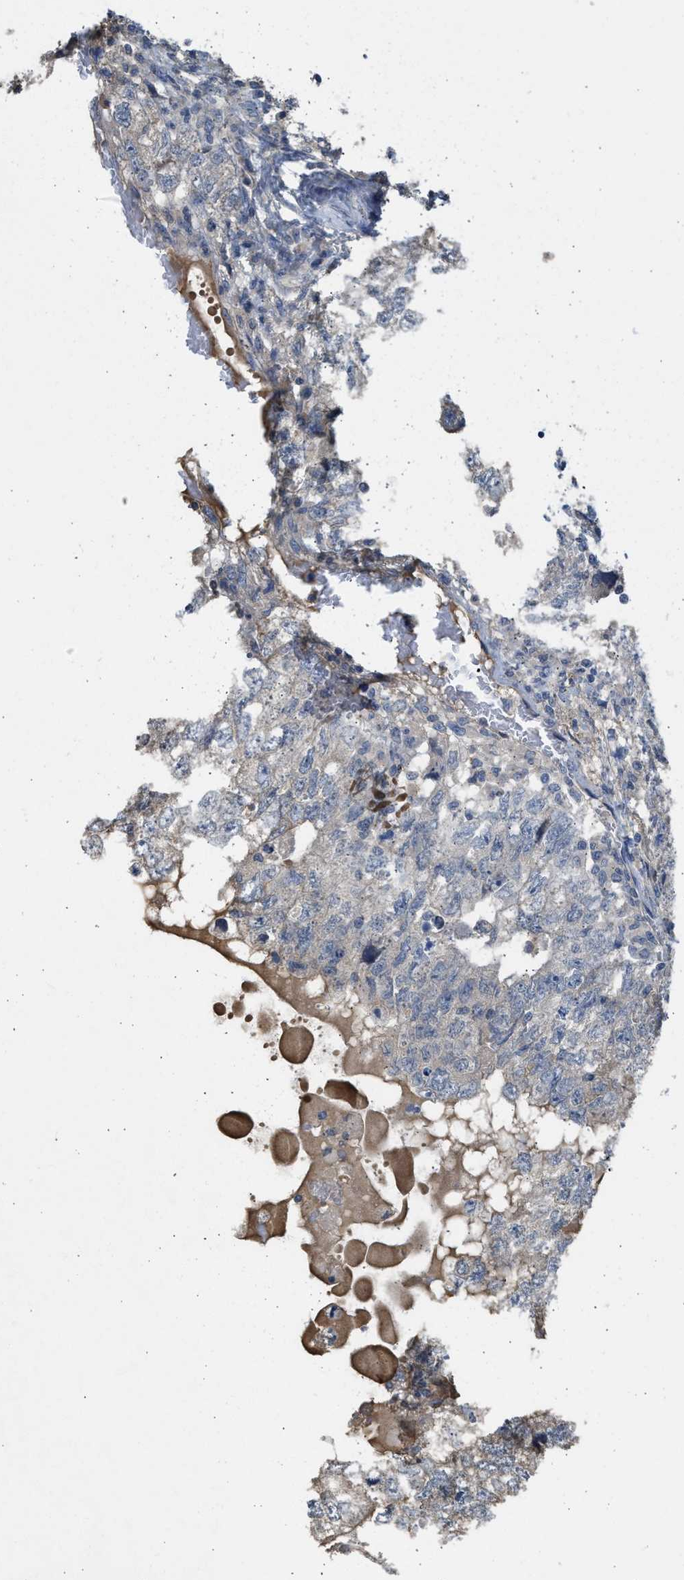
{"staining": {"intensity": "negative", "quantity": "none", "location": "none"}, "tissue": "testis cancer", "cell_type": "Tumor cells", "image_type": "cancer", "snomed": [{"axis": "morphology", "description": "Carcinoma, Embryonal, NOS"}, {"axis": "topography", "description": "Testis"}], "caption": "This is an IHC image of testis cancer (embryonal carcinoma). There is no expression in tumor cells.", "gene": "SULT2A1", "patient": {"sex": "male", "age": 36}}